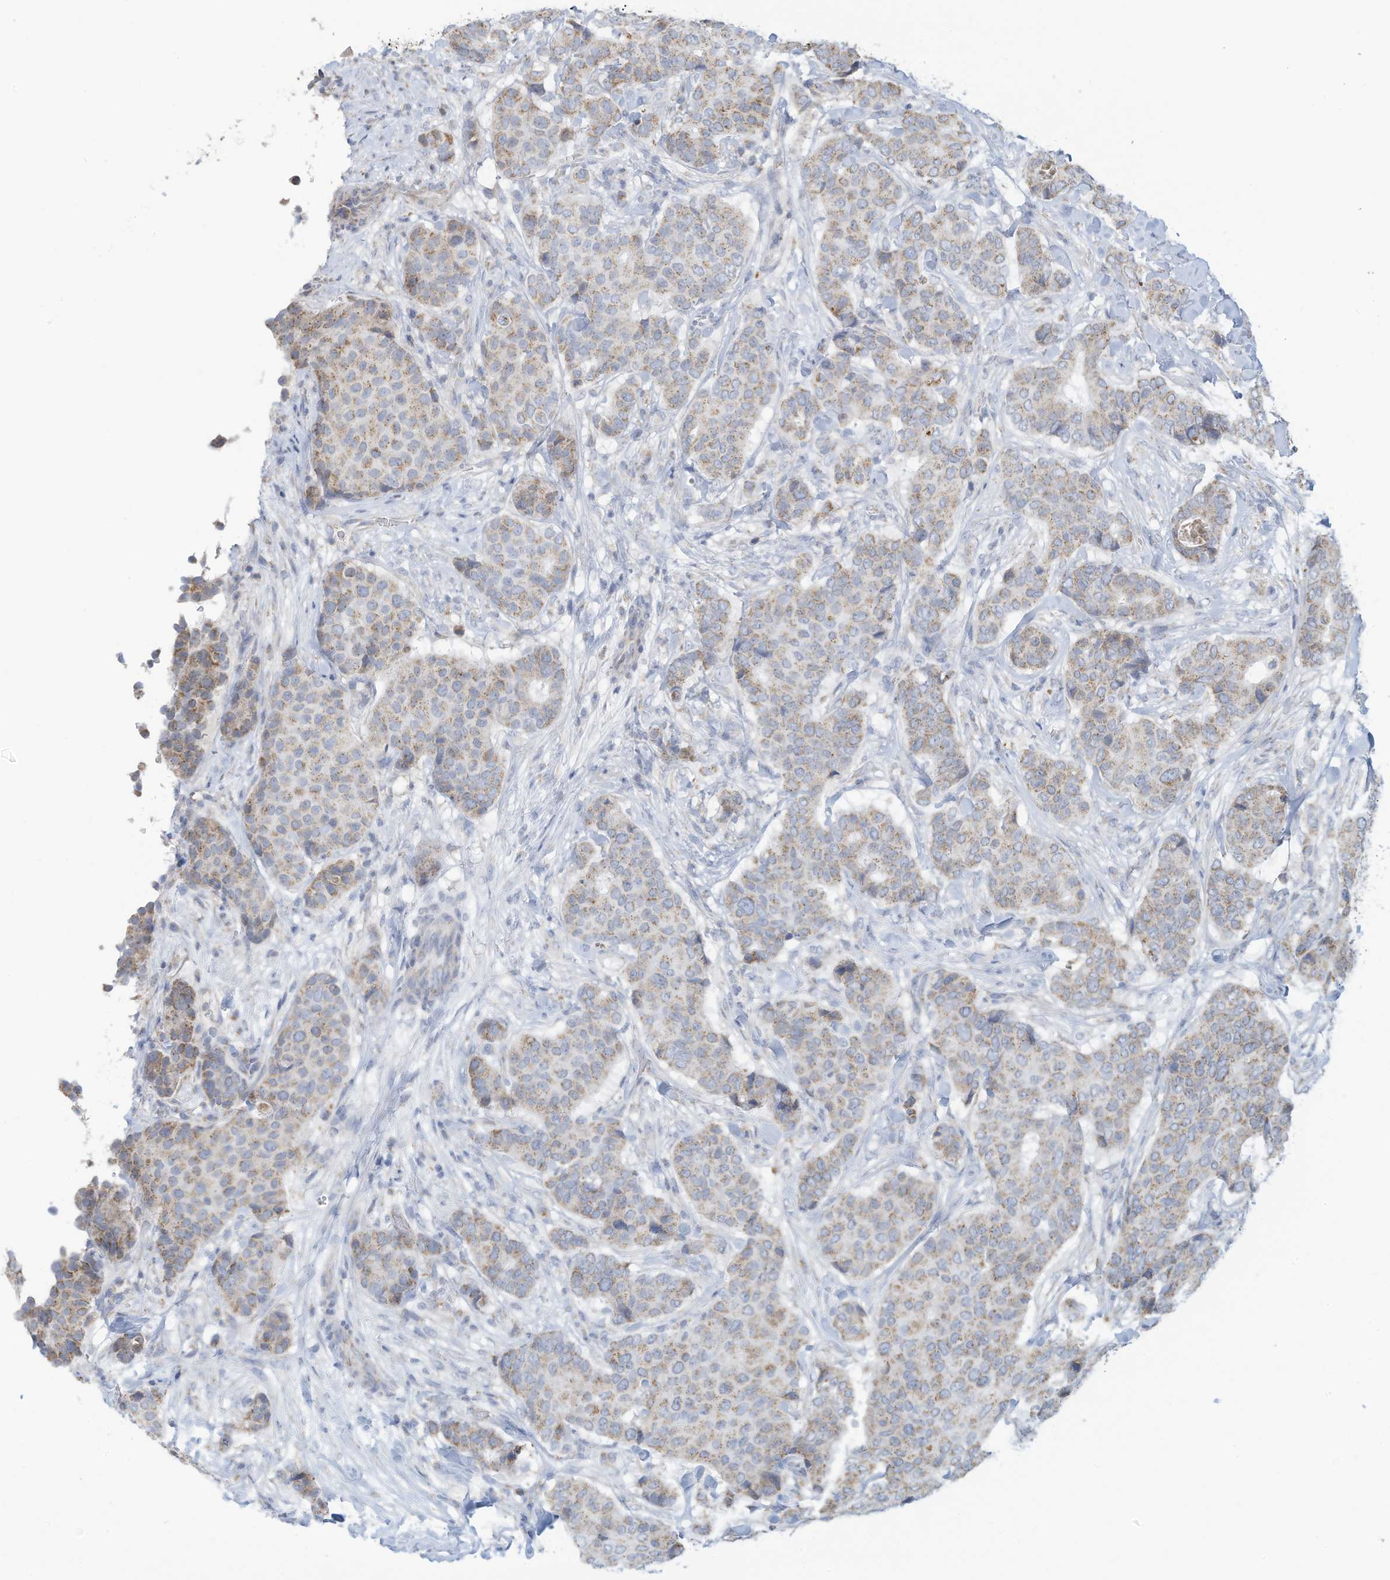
{"staining": {"intensity": "moderate", "quantity": "<25%", "location": "cytoplasmic/membranous"}, "tissue": "breast cancer", "cell_type": "Tumor cells", "image_type": "cancer", "snomed": [{"axis": "morphology", "description": "Duct carcinoma"}, {"axis": "topography", "description": "Breast"}], "caption": "Immunohistochemistry (IHC) of human breast cancer displays low levels of moderate cytoplasmic/membranous staining in about <25% of tumor cells.", "gene": "NLN", "patient": {"sex": "female", "age": 75}}